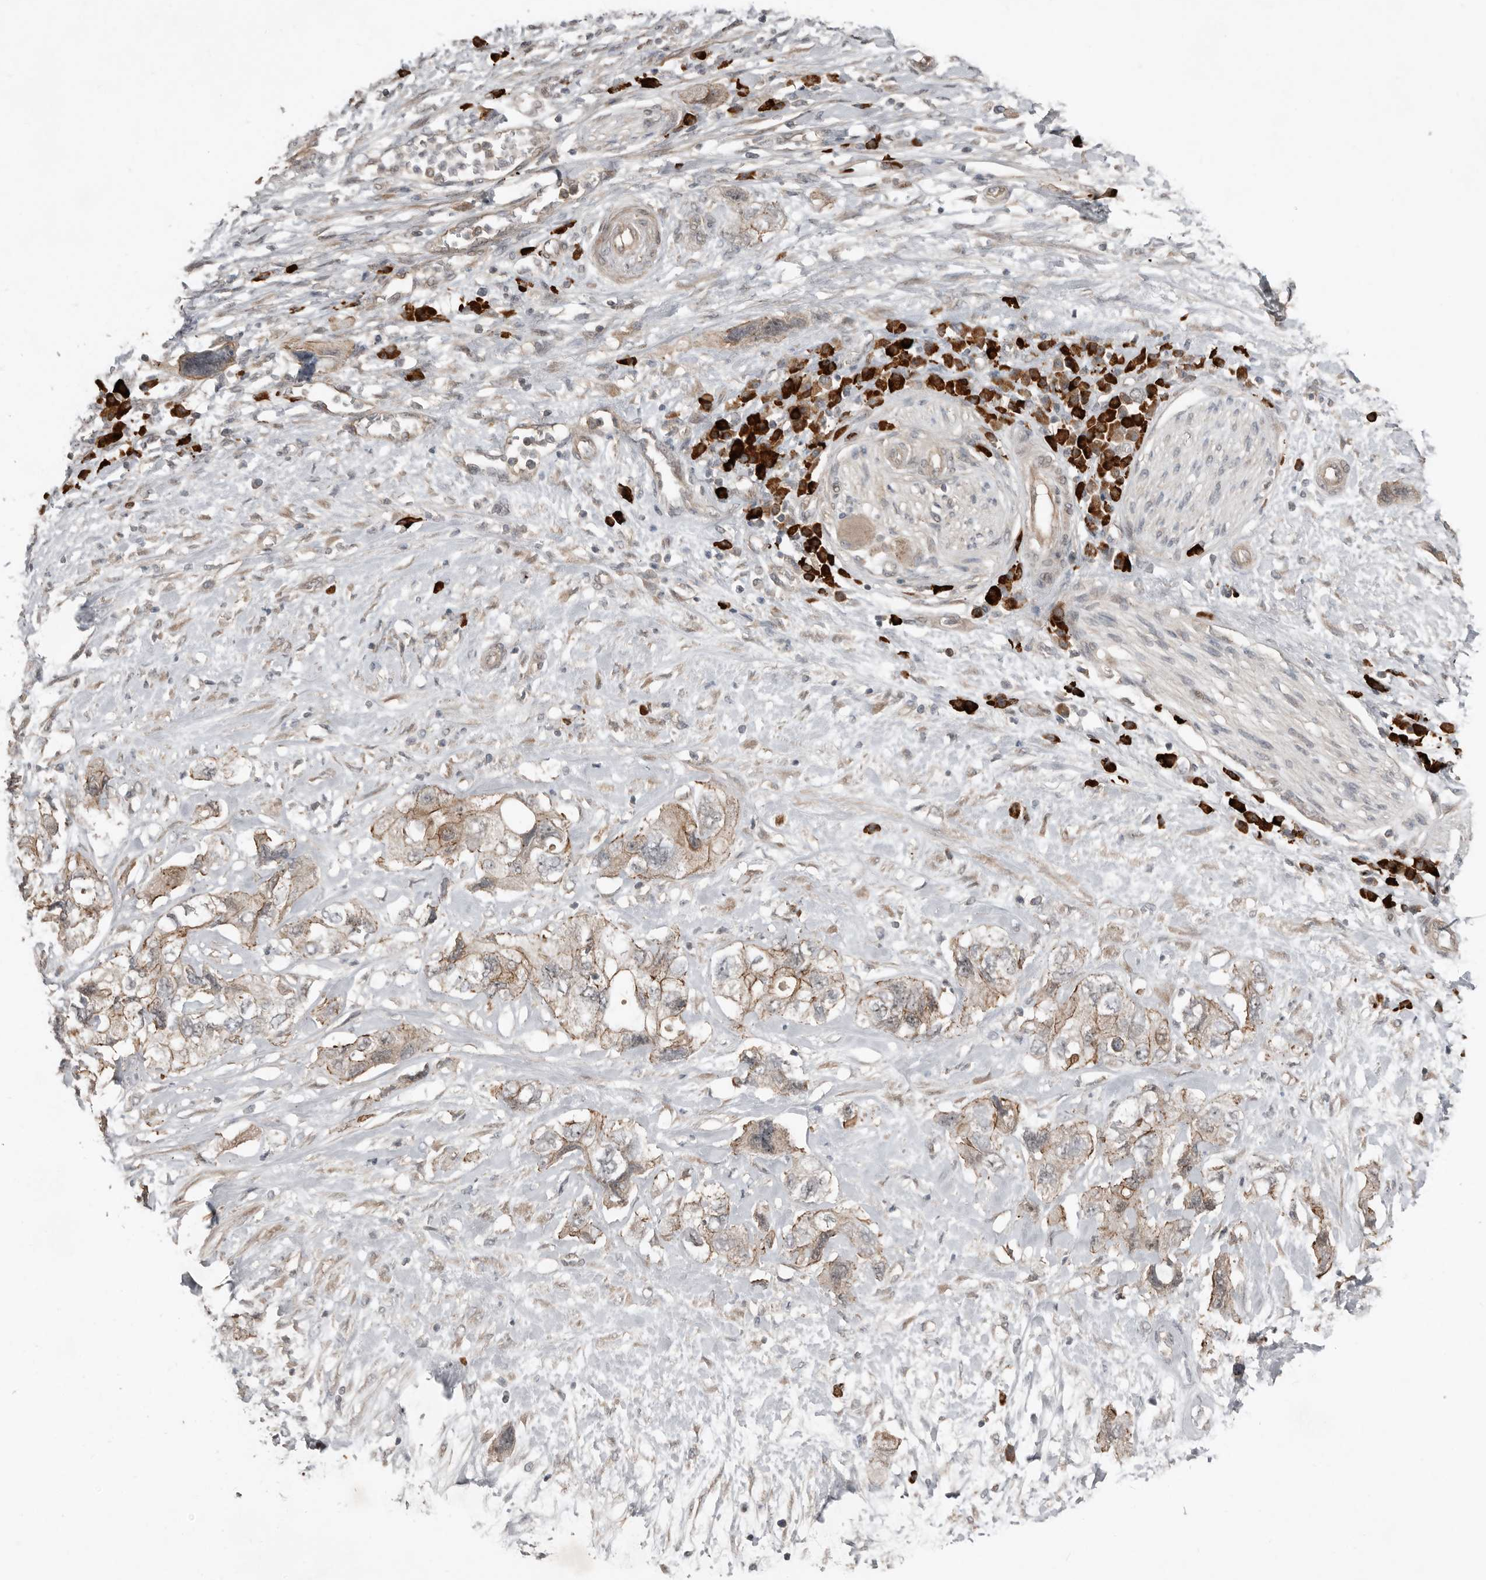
{"staining": {"intensity": "moderate", "quantity": "<25%", "location": "cytoplasmic/membranous"}, "tissue": "pancreatic cancer", "cell_type": "Tumor cells", "image_type": "cancer", "snomed": [{"axis": "morphology", "description": "Adenocarcinoma, NOS"}, {"axis": "topography", "description": "Pancreas"}], "caption": "About <25% of tumor cells in adenocarcinoma (pancreatic) reveal moderate cytoplasmic/membranous protein expression as visualized by brown immunohistochemical staining.", "gene": "TEAD3", "patient": {"sex": "female", "age": 73}}